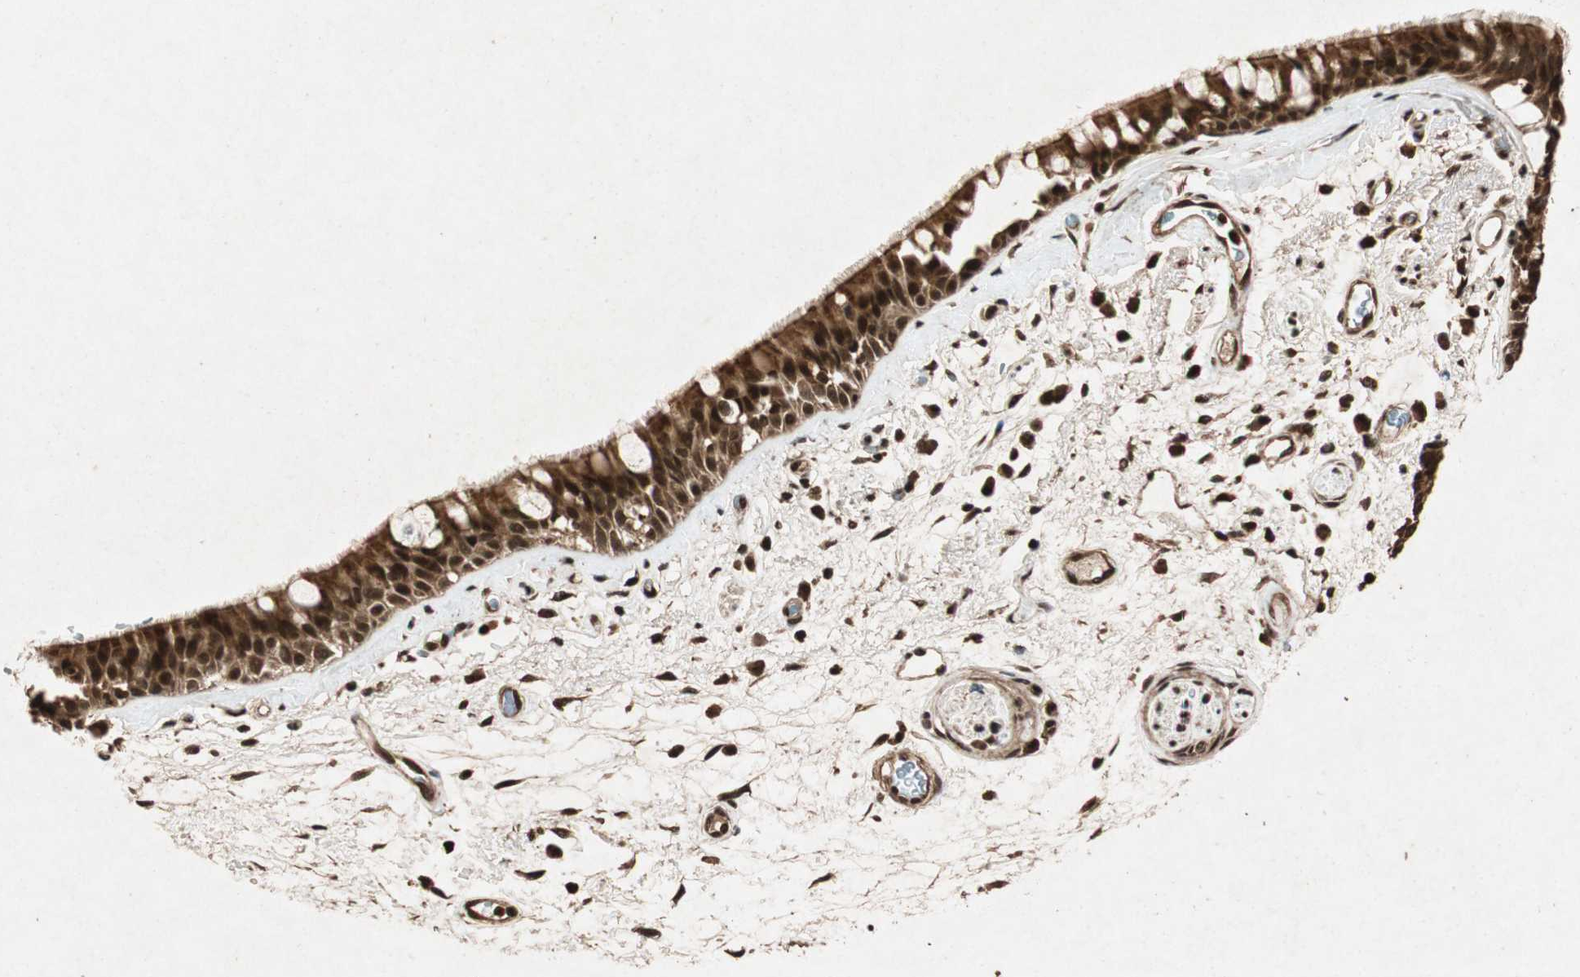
{"staining": {"intensity": "strong", "quantity": ">75%", "location": "cytoplasmic/membranous,nuclear"}, "tissue": "bronchus", "cell_type": "Respiratory epithelial cells", "image_type": "normal", "snomed": [{"axis": "morphology", "description": "Normal tissue, NOS"}, {"axis": "morphology", "description": "Adenocarcinoma, NOS"}, {"axis": "topography", "description": "Bronchus"}, {"axis": "topography", "description": "Lung"}], "caption": "Normal bronchus exhibits strong cytoplasmic/membranous,nuclear staining in about >75% of respiratory epithelial cells, visualized by immunohistochemistry.", "gene": "ALKBH5", "patient": {"sex": "female", "age": 54}}